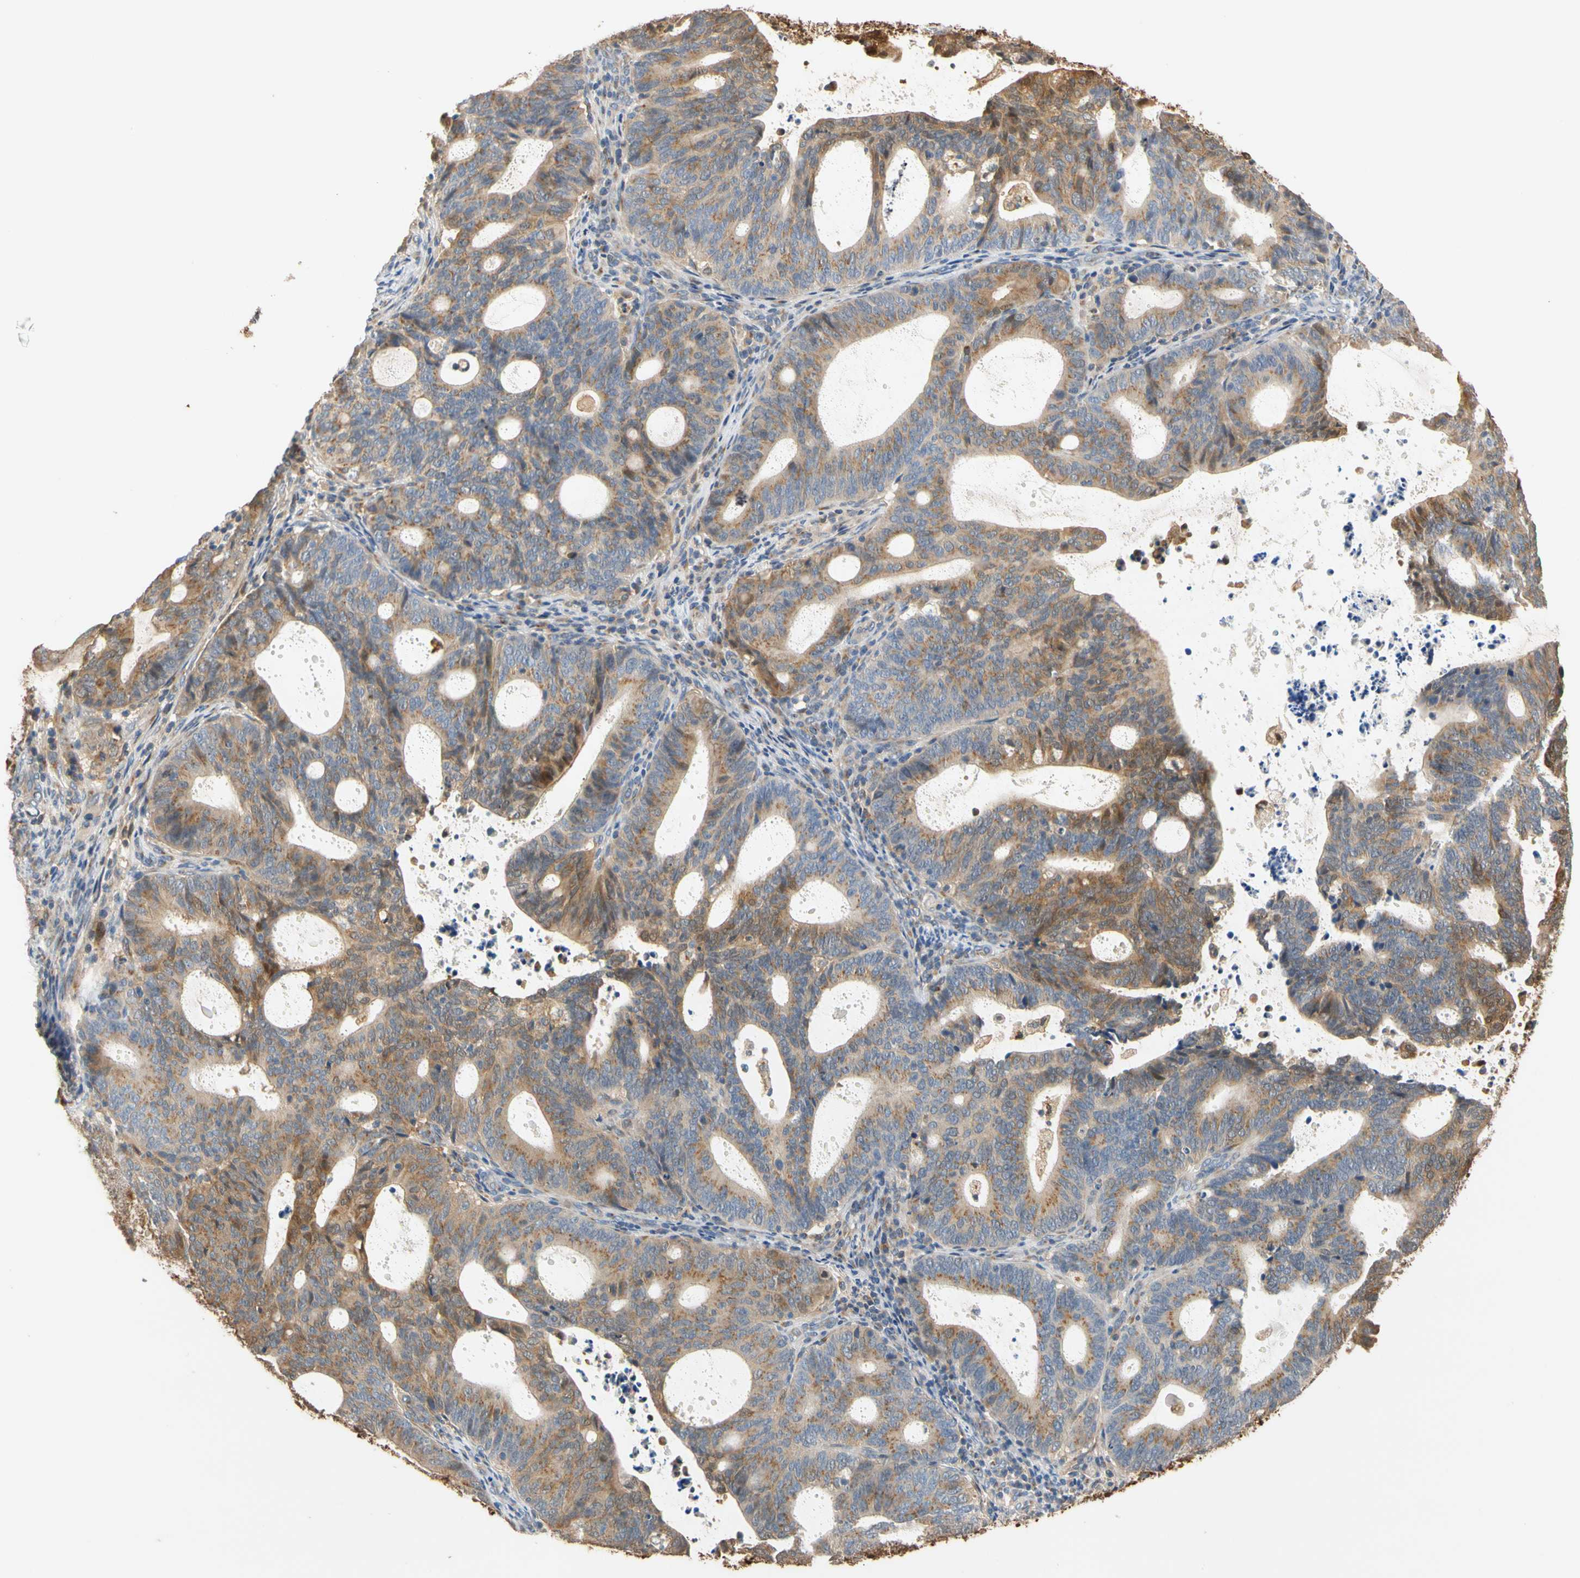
{"staining": {"intensity": "moderate", "quantity": "25%-75%", "location": "cytoplasmic/membranous"}, "tissue": "endometrial cancer", "cell_type": "Tumor cells", "image_type": "cancer", "snomed": [{"axis": "morphology", "description": "Adenocarcinoma, NOS"}, {"axis": "topography", "description": "Uterus"}], "caption": "Endometrial adenocarcinoma stained with immunohistochemistry (IHC) demonstrates moderate cytoplasmic/membranous expression in approximately 25%-75% of tumor cells.", "gene": "GPSM2", "patient": {"sex": "female", "age": 83}}